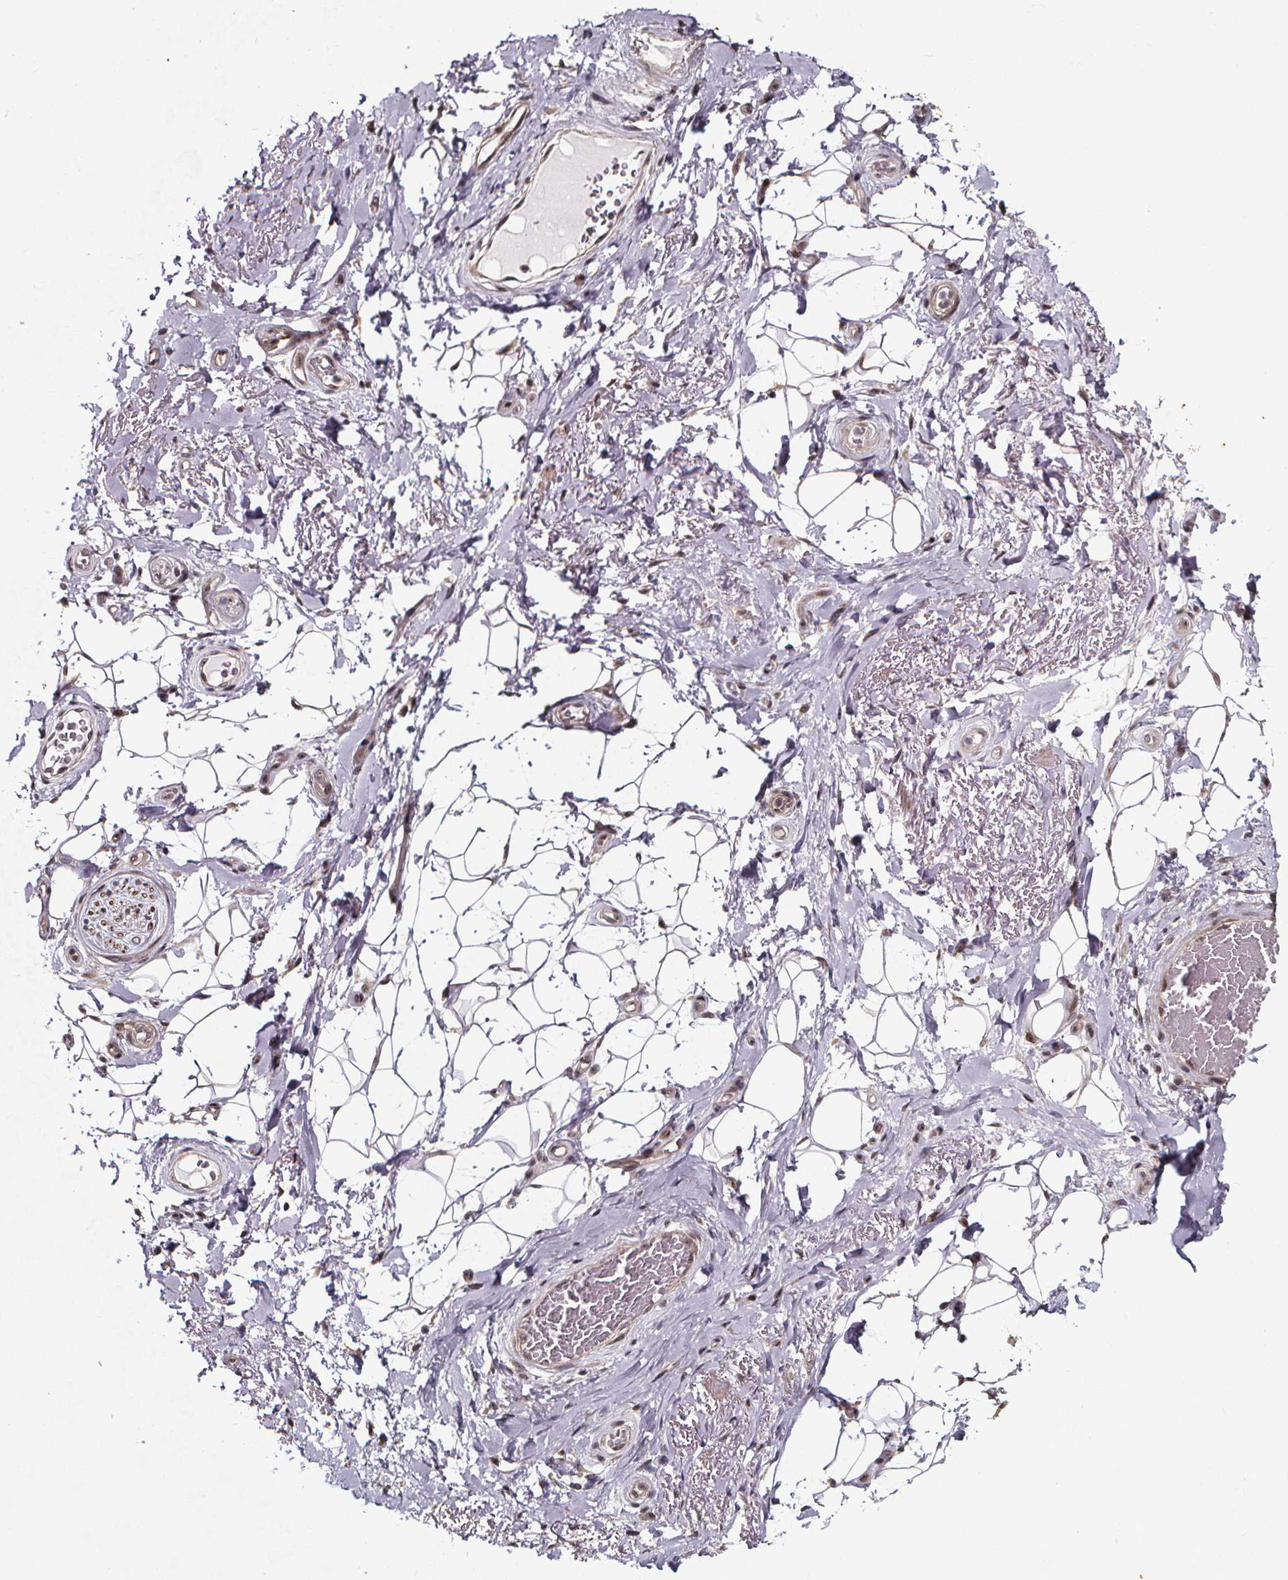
{"staining": {"intensity": "weak", "quantity": "25%-75%", "location": "cytoplasmic/membranous"}, "tissue": "adipose tissue", "cell_type": "Adipocytes", "image_type": "normal", "snomed": [{"axis": "morphology", "description": "Normal tissue, NOS"}, {"axis": "topography", "description": "Anal"}, {"axis": "topography", "description": "Peripheral nerve tissue"}], "caption": "Immunohistochemical staining of benign adipose tissue demonstrates weak cytoplasmic/membranous protein expression in approximately 25%-75% of adipocytes. The staining was performed using DAB, with brown indicating positive protein expression. Nuclei are stained blue with hematoxylin.", "gene": "DDIT3", "patient": {"sex": "male", "age": 53}}